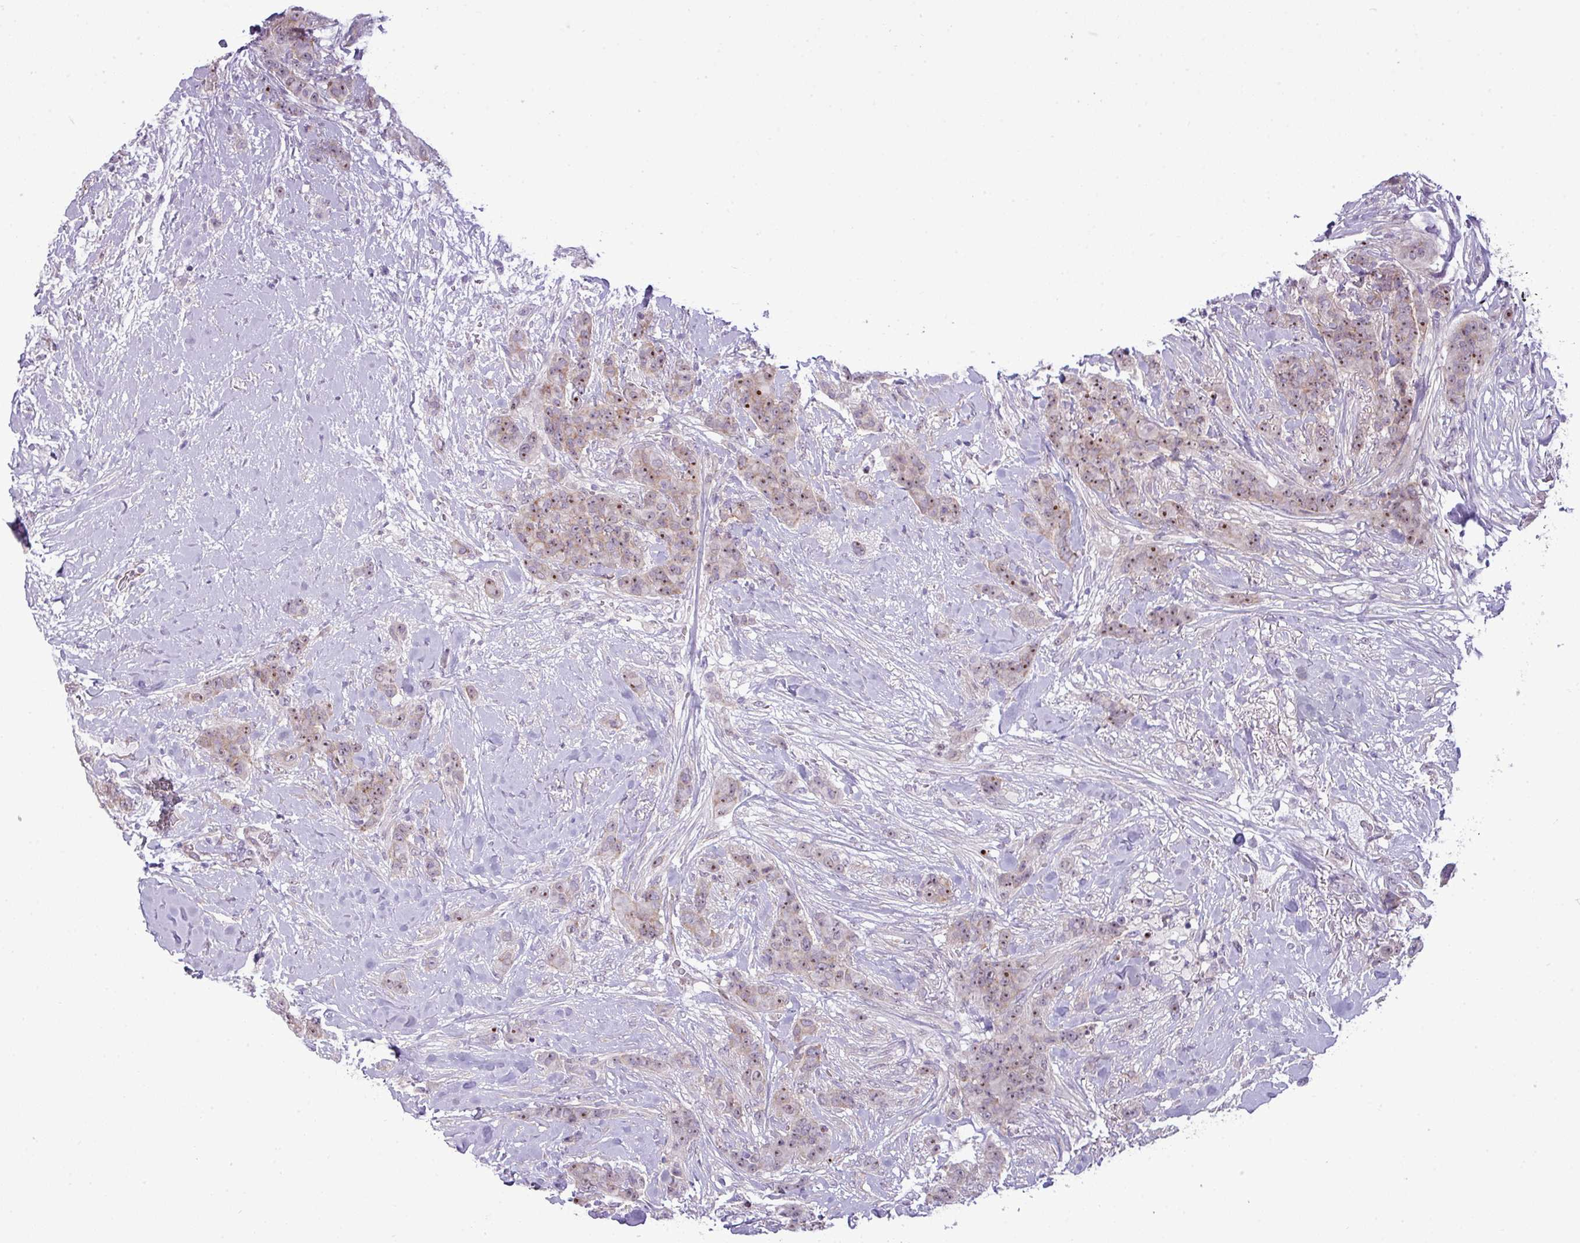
{"staining": {"intensity": "moderate", "quantity": "25%-75%", "location": "nuclear"}, "tissue": "breast cancer", "cell_type": "Tumor cells", "image_type": "cancer", "snomed": [{"axis": "morphology", "description": "Duct carcinoma"}, {"axis": "topography", "description": "Breast"}], "caption": "Moderate nuclear protein staining is identified in approximately 25%-75% of tumor cells in breast infiltrating ductal carcinoma. (Brightfield microscopy of DAB IHC at high magnification).", "gene": "MAK16", "patient": {"sex": "female", "age": 40}}